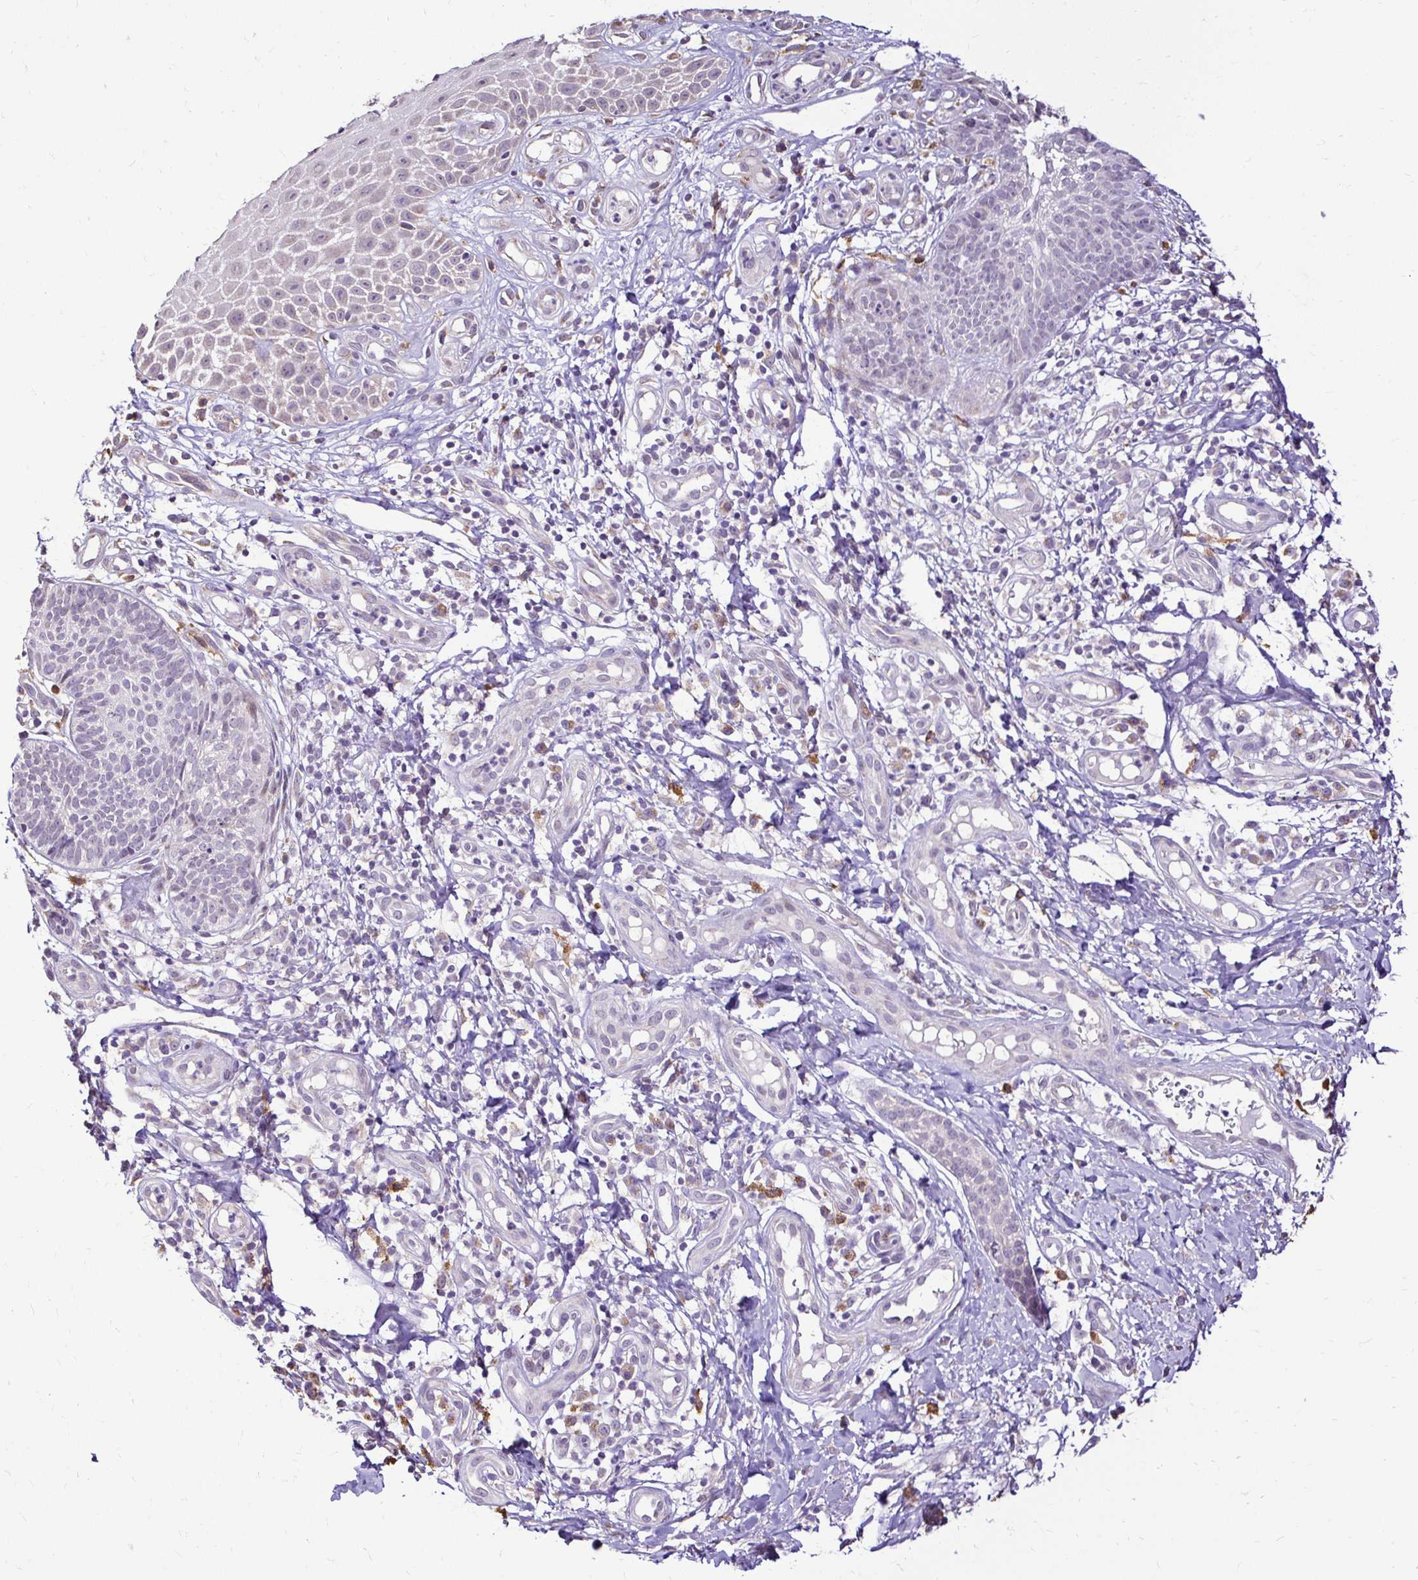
{"staining": {"intensity": "negative", "quantity": "none", "location": "none"}, "tissue": "skin cancer", "cell_type": "Tumor cells", "image_type": "cancer", "snomed": [{"axis": "morphology", "description": "Basal cell carcinoma"}, {"axis": "topography", "description": "Skin"}, {"axis": "topography", "description": "Skin of leg"}], "caption": "Immunohistochemistry (IHC) photomicrograph of neoplastic tissue: skin cancer (basal cell carcinoma) stained with DAB reveals no significant protein positivity in tumor cells.", "gene": "KIAA1210", "patient": {"sex": "female", "age": 87}}